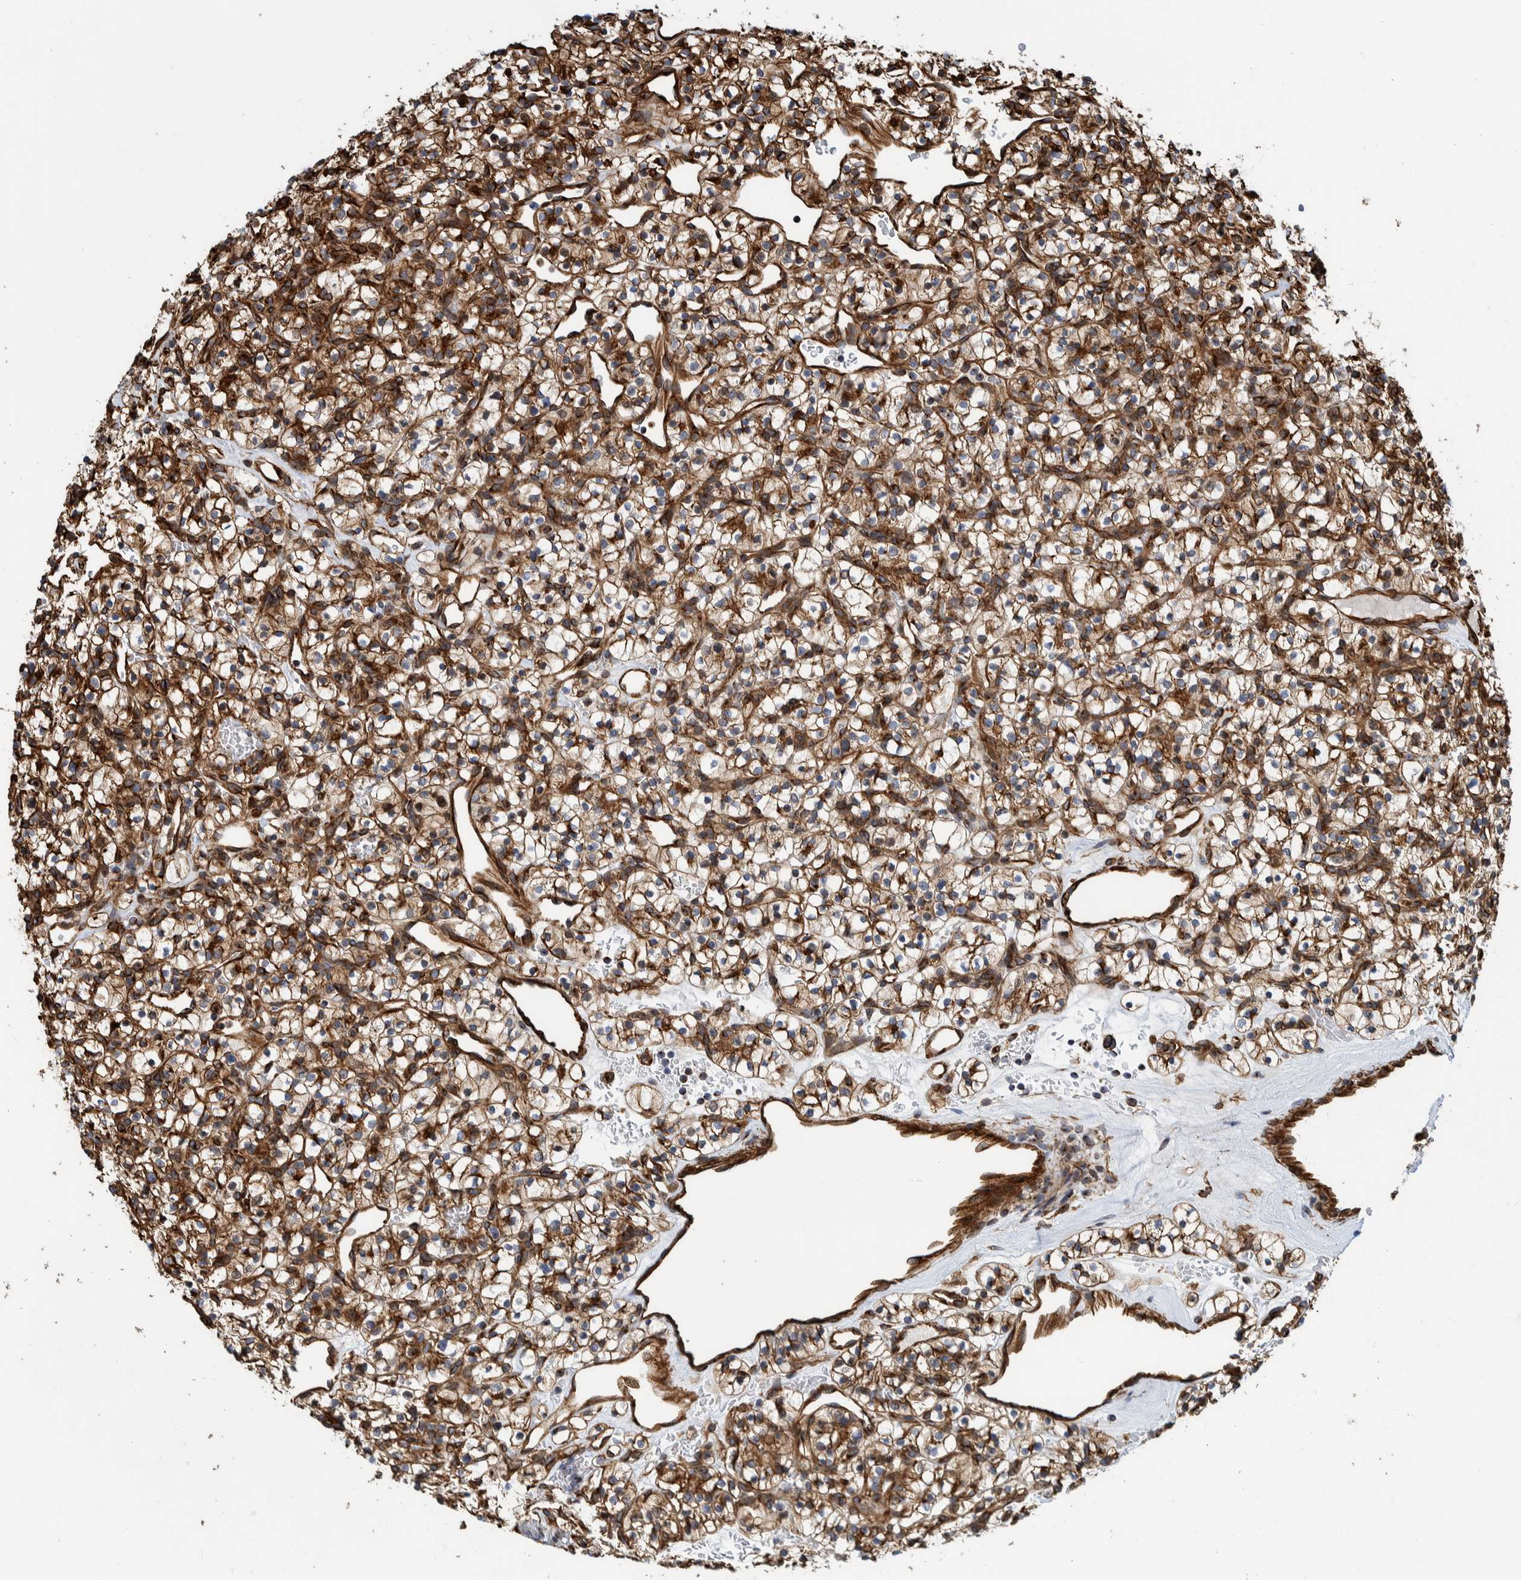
{"staining": {"intensity": "strong", "quantity": ">75%", "location": "cytoplasmic/membranous"}, "tissue": "renal cancer", "cell_type": "Tumor cells", "image_type": "cancer", "snomed": [{"axis": "morphology", "description": "Adenocarcinoma, NOS"}, {"axis": "topography", "description": "Kidney"}], "caption": "DAB (3,3'-diaminobenzidine) immunohistochemical staining of renal cancer exhibits strong cytoplasmic/membranous protein staining in about >75% of tumor cells.", "gene": "CCDC57", "patient": {"sex": "female", "age": 57}}